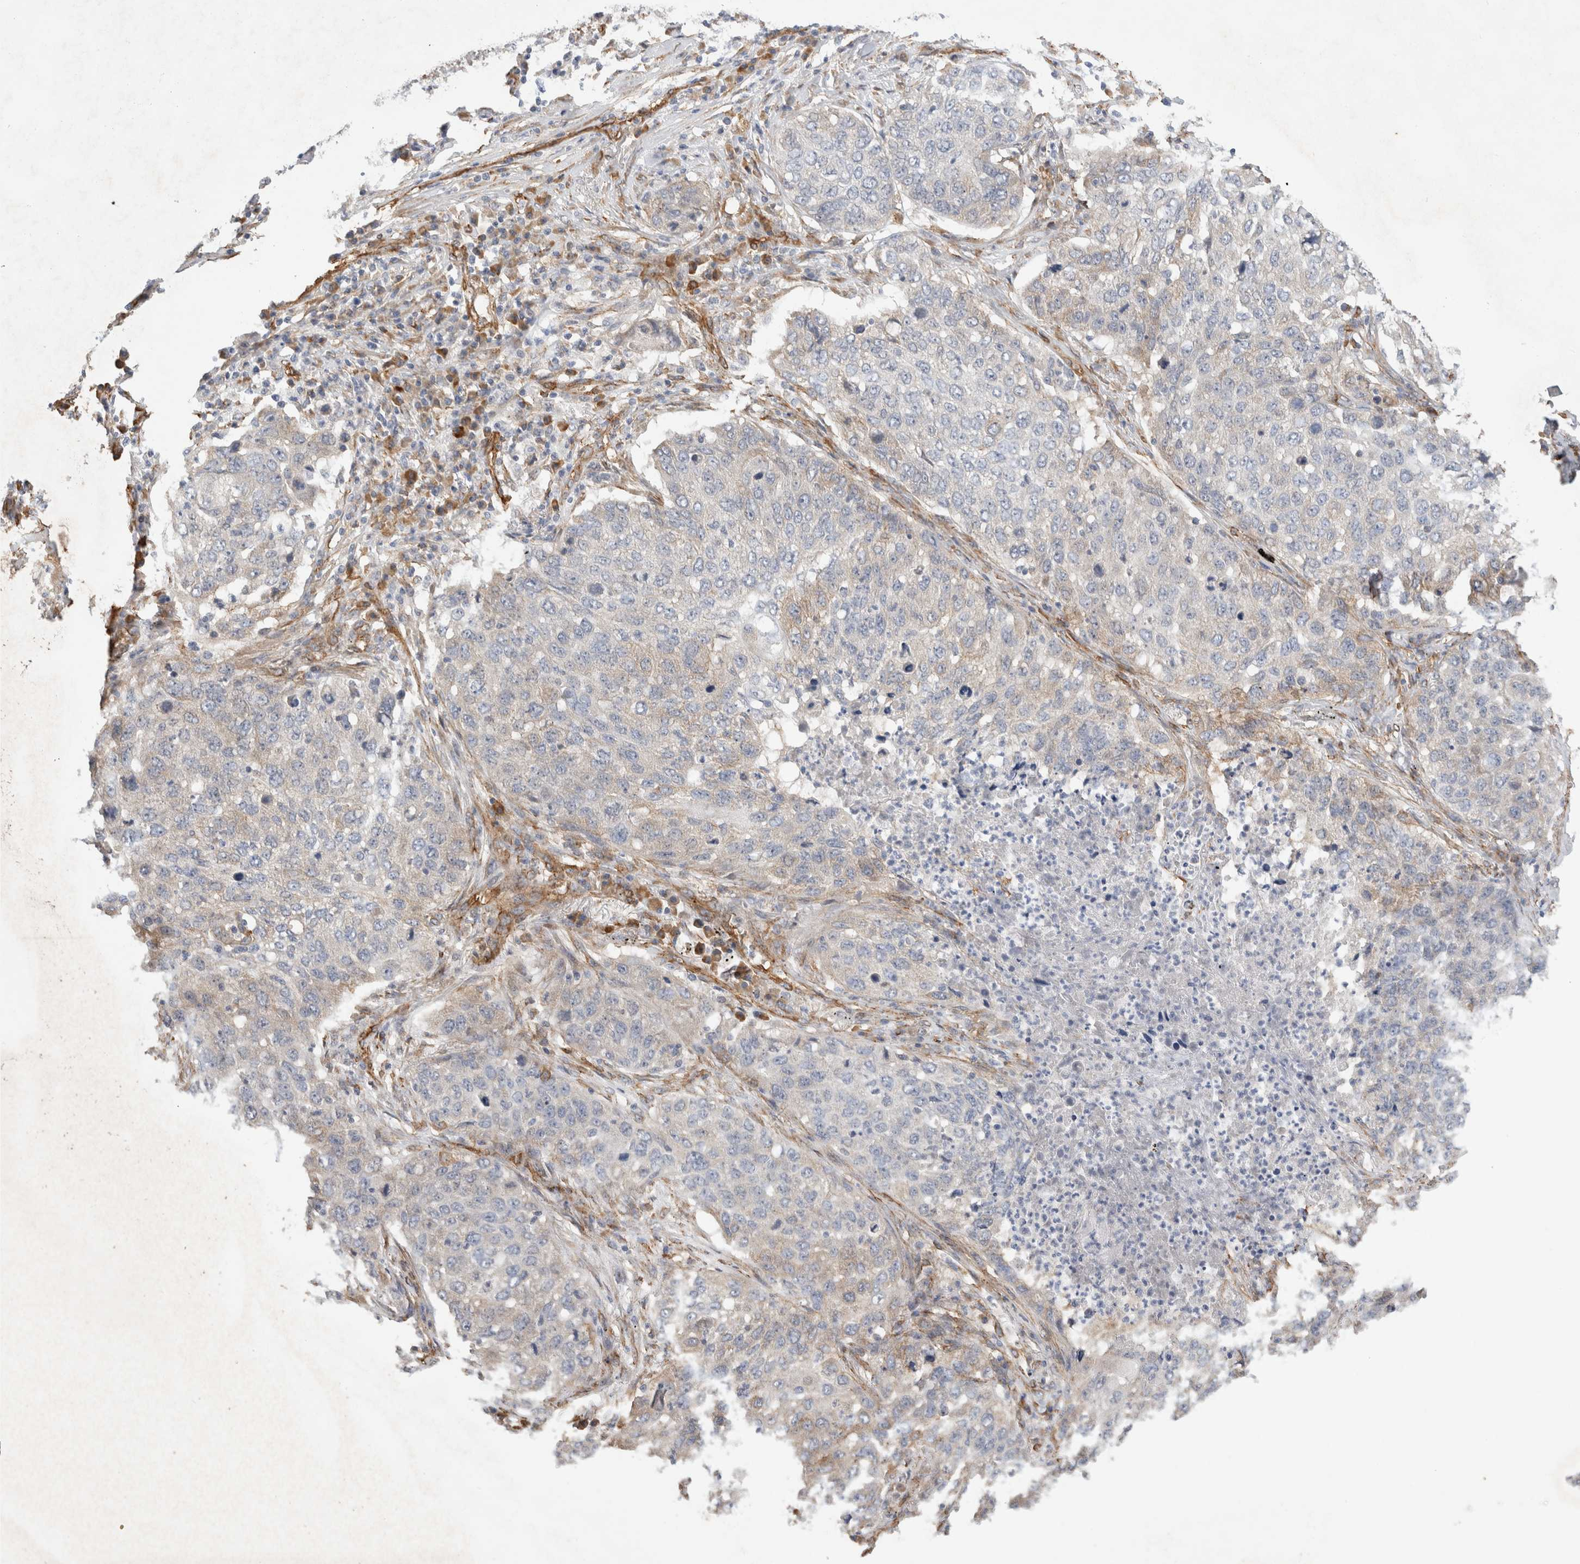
{"staining": {"intensity": "negative", "quantity": "none", "location": "none"}, "tissue": "lung cancer", "cell_type": "Tumor cells", "image_type": "cancer", "snomed": [{"axis": "morphology", "description": "Squamous cell carcinoma, NOS"}, {"axis": "topography", "description": "Lung"}], "caption": "DAB immunohistochemical staining of lung cancer shows no significant expression in tumor cells.", "gene": "JMJD4", "patient": {"sex": "female", "age": 63}}